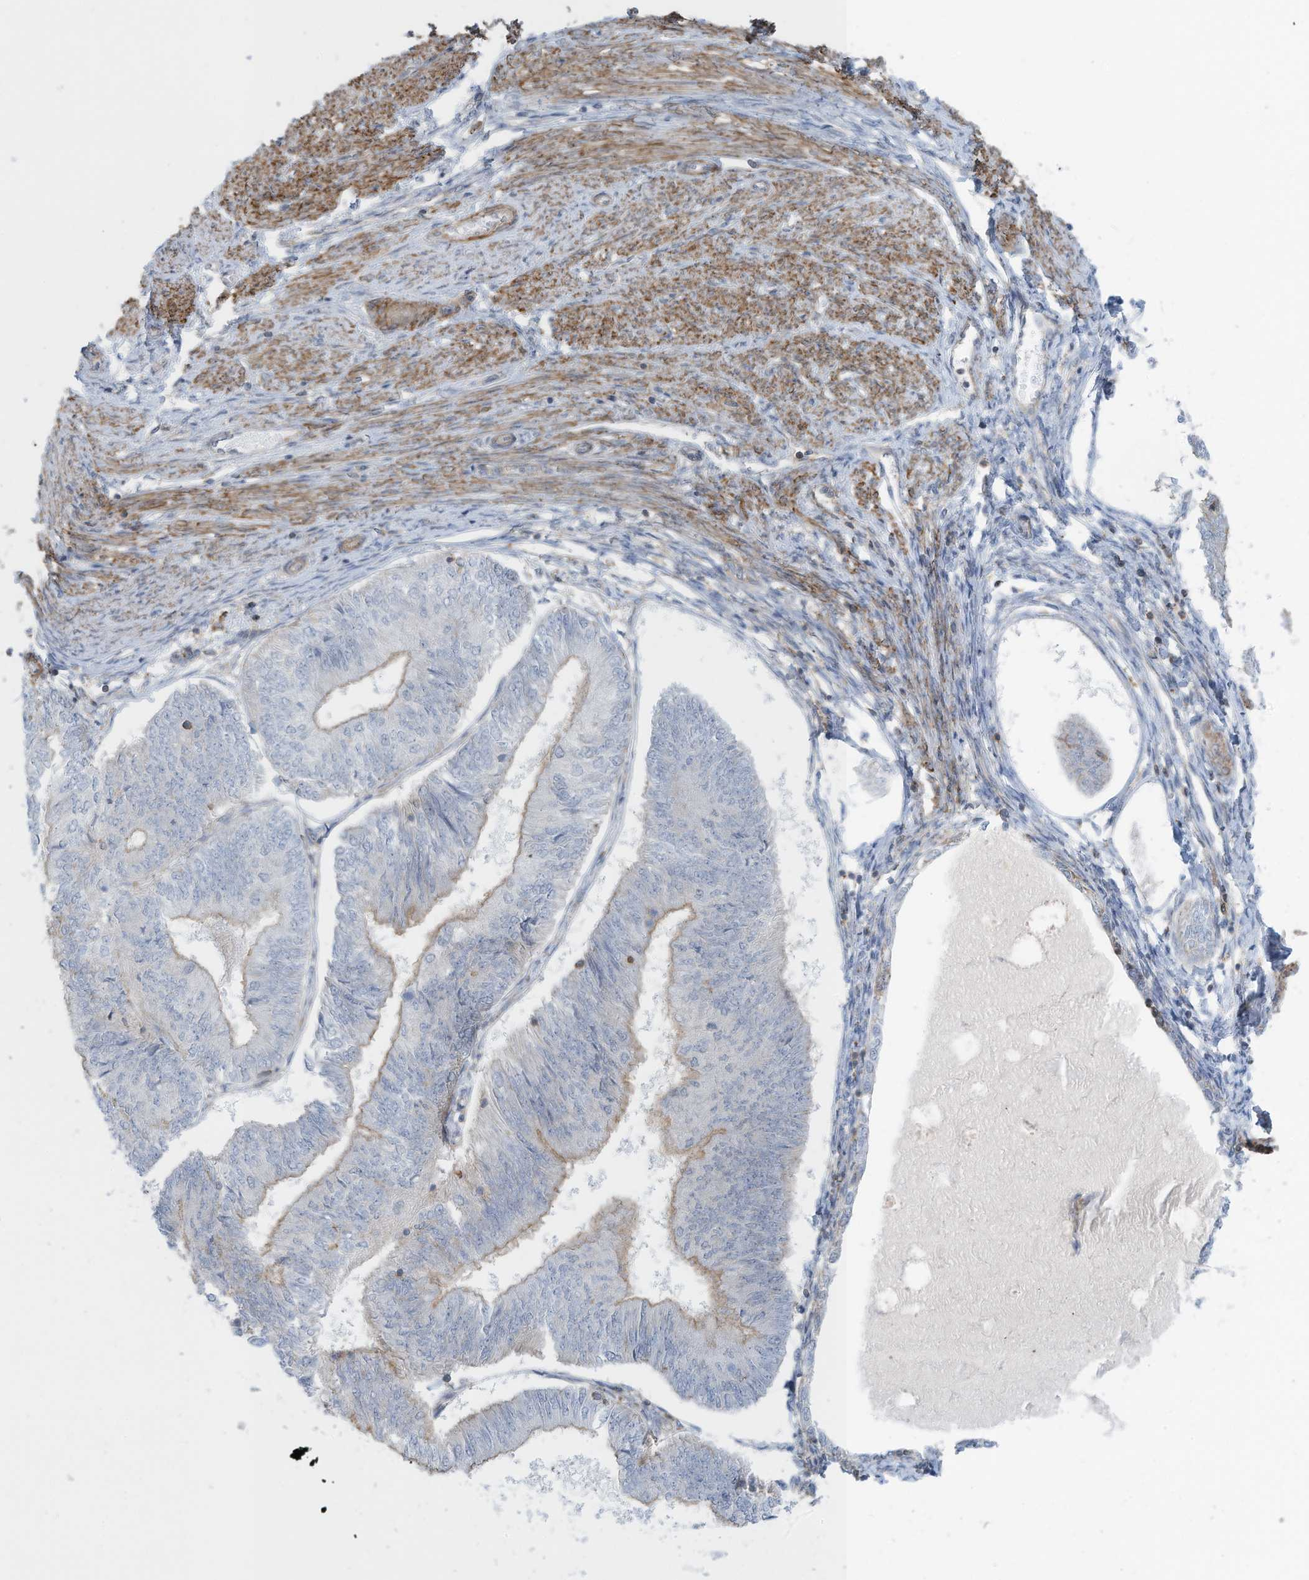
{"staining": {"intensity": "weak", "quantity": "25%-75%", "location": "cytoplasmic/membranous"}, "tissue": "endometrial cancer", "cell_type": "Tumor cells", "image_type": "cancer", "snomed": [{"axis": "morphology", "description": "Adenocarcinoma, NOS"}, {"axis": "topography", "description": "Endometrium"}], "caption": "Protein analysis of endometrial cancer tissue demonstrates weak cytoplasmic/membranous staining in about 25%-75% of tumor cells.", "gene": "ZNF846", "patient": {"sex": "female", "age": 58}}